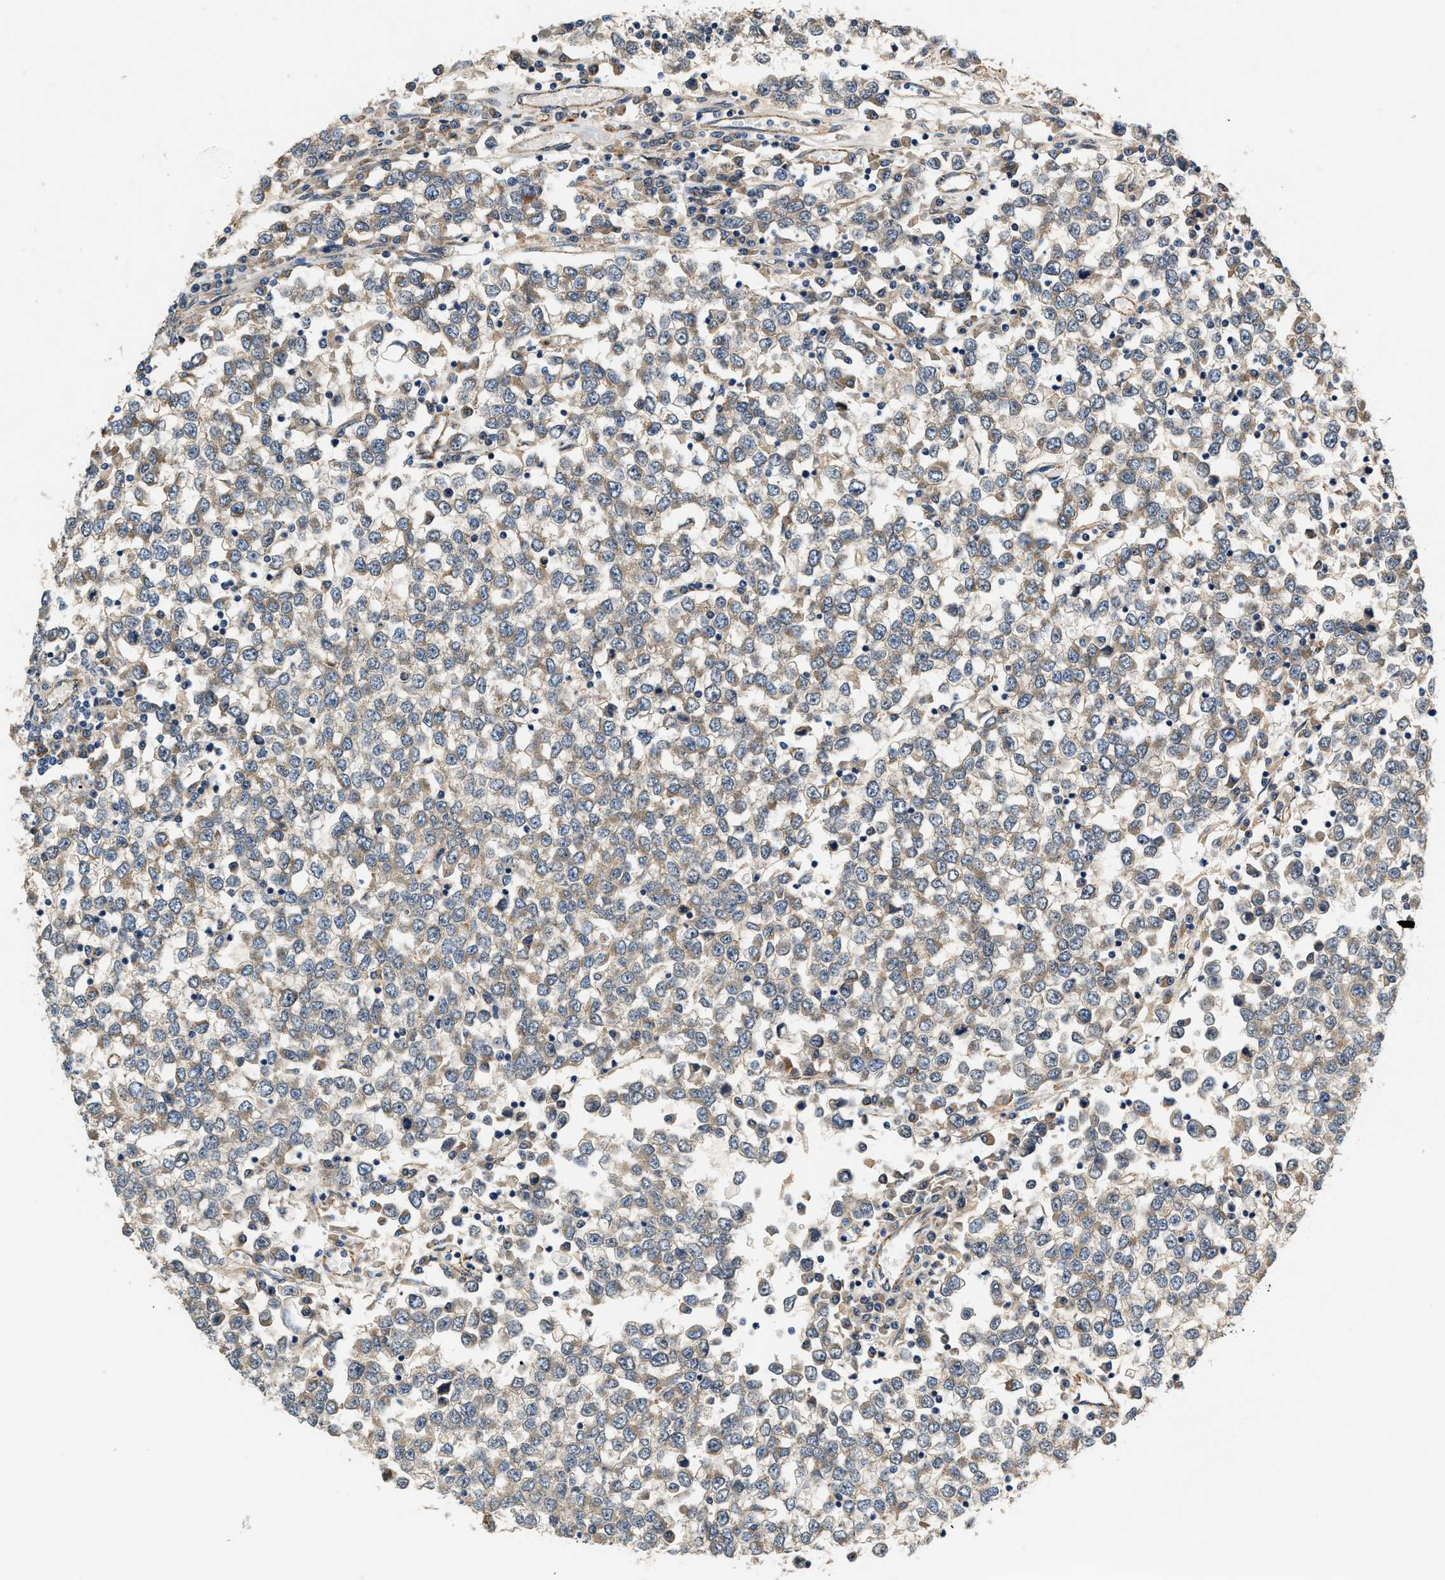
{"staining": {"intensity": "moderate", "quantity": ">75%", "location": "cytoplasmic/membranous"}, "tissue": "testis cancer", "cell_type": "Tumor cells", "image_type": "cancer", "snomed": [{"axis": "morphology", "description": "Seminoma, NOS"}, {"axis": "topography", "description": "Testis"}], "caption": "Immunohistochemical staining of human seminoma (testis) reveals medium levels of moderate cytoplasmic/membranous protein expression in about >75% of tumor cells.", "gene": "DUSP10", "patient": {"sex": "male", "age": 65}}